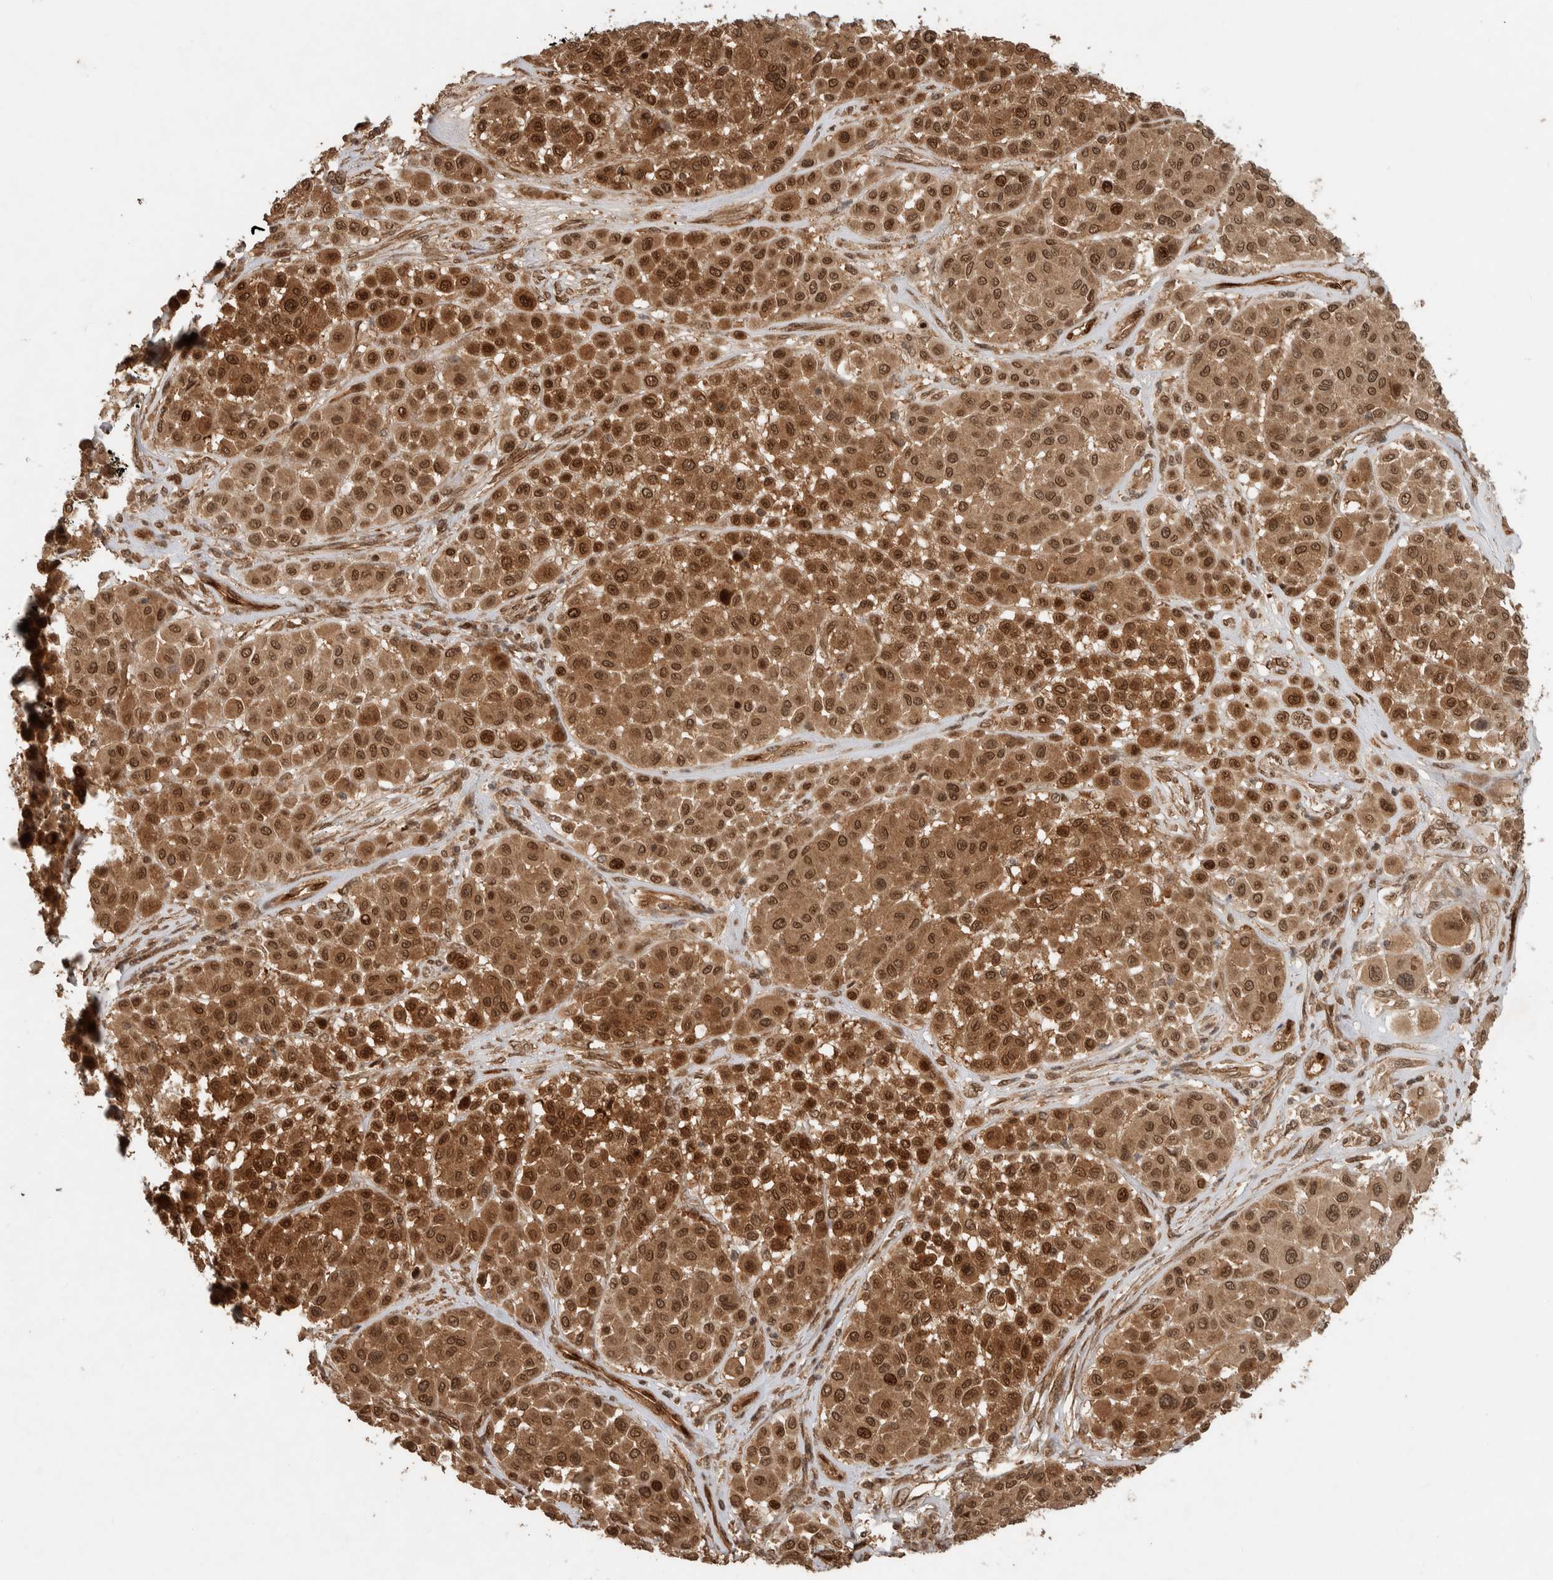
{"staining": {"intensity": "moderate", "quantity": ">75%", "location": "cytoplasmic/membranous,nuclear"}, "tissue": "melanoma", "cell_type": "Tumor cells", "image_type": "cancer", "snomed": [{"axis": "morphology", "description": "Malignant melanoma, Metastatic site"}, {"axis": "topography", "description": "Soft tissue"}], "caption": "This image exhibits immunohistochemistry staining of human melanoma, with medium moderate cytoplasmic/membranous and nuclear staining in approximately >75% of tumor cells.", "gene": "CNTROB", "patient": {"sex": "male", "age": 41}}